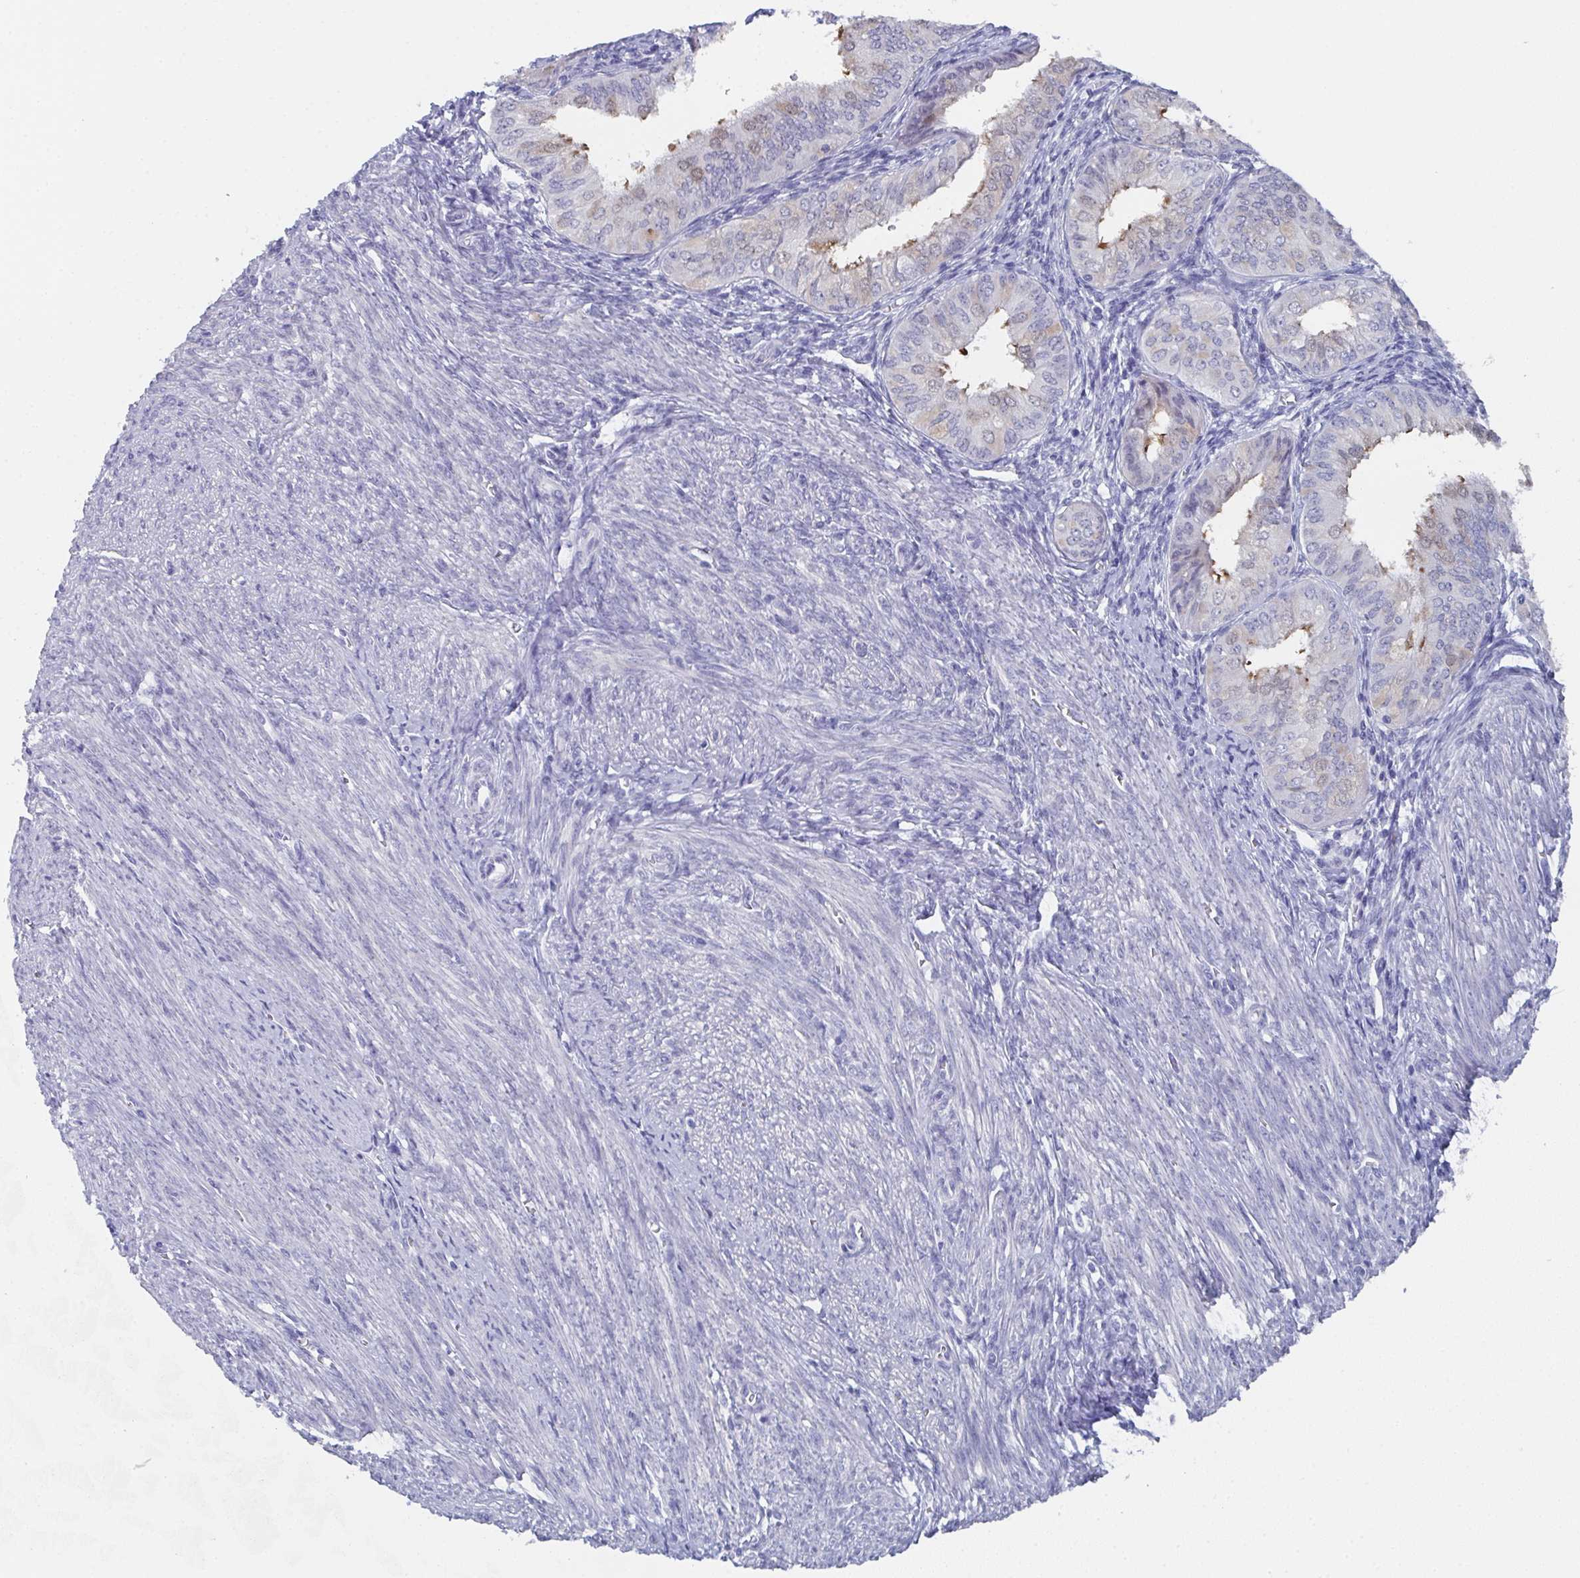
{"staining": {"intensity": "weak", "quantity": "<25%", "location": "cytoplasmic/membranous"}, "tissue": "endometrial cancer", "cell_type": "Tumor cells", "image_type": "cancer", "snomed": [{"axis": "morphology", "description": "Adenocarcinoma, NOS"}, {"axis": "topography", "description": "Endometrium"}], "caption": "An immunohistochemistry (IHC) micrograph of endometrial cancer is shown. There is no staining in tumor cells of endometrial cancer.", "gene": "DYDC2", "patient": {"sex": "female", "age": 58}}